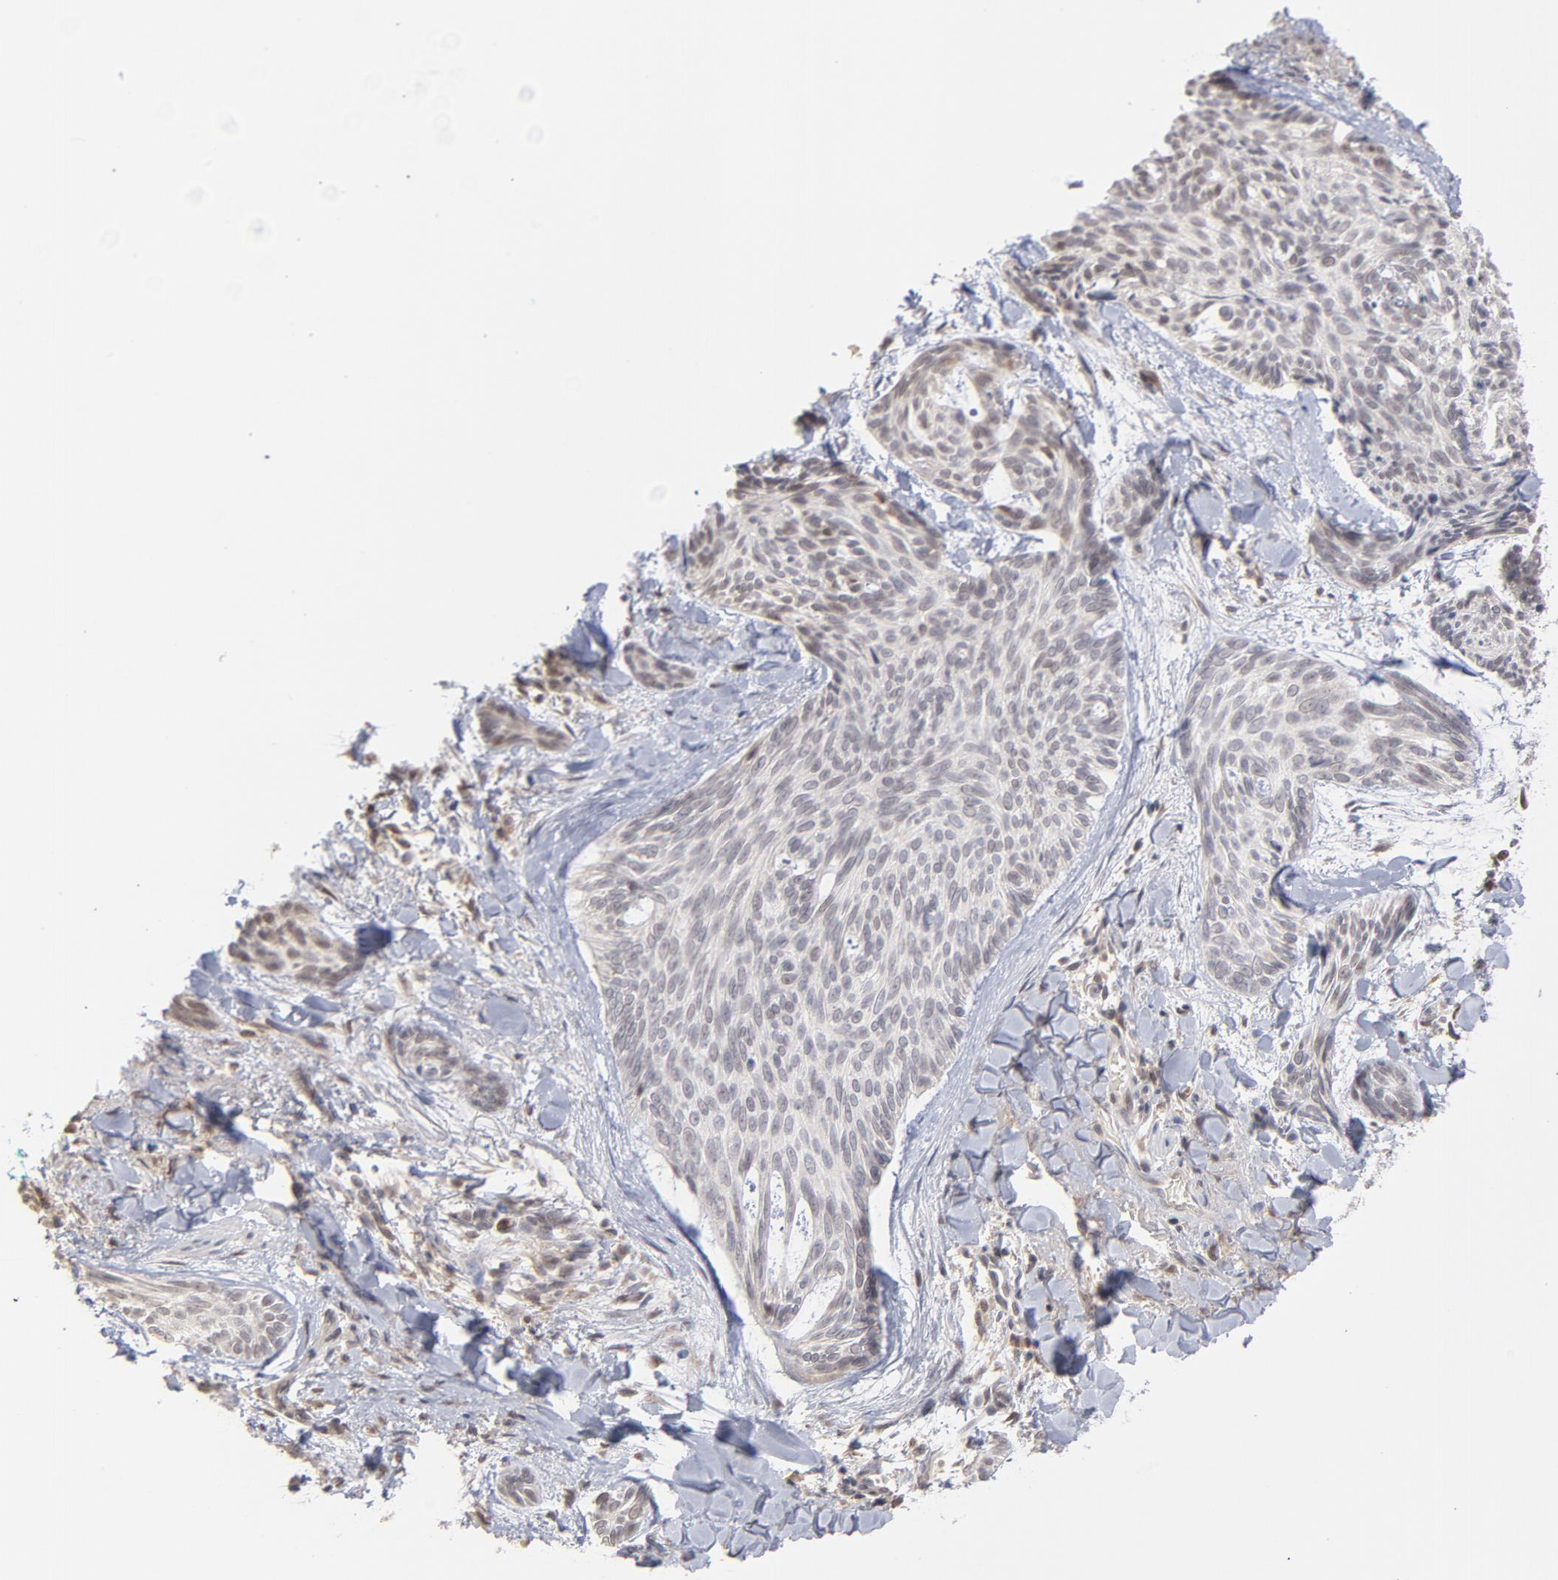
{"staining": {"intensity": "weak", "quantity": "<25%", "location": "nuclear"}, "tissue": "skin cancer", "cell_type": "Tumor cells", "image_type": "cancer", "snomed": [{"axis": "morphology", "description": "Normal tissue, NOS"}, {"axis": "morphology", "description": "Basal cell carcinoma"}, {"axis": "topography", "description": "Skin"}], "caption": "The immunohistochemistry histopathology image has no significant expression in tumor cells of skin basal cell carcinoma tissue. (Stains: DAB (3,3'-diaminobenzidine) immunohistochemistry (IHC) with hematoxylin counter stain, Microscopy: brightfield microscopy at high magnification).", "gene": "OAS1", "patient": {"sex": "female", "age": 71}}